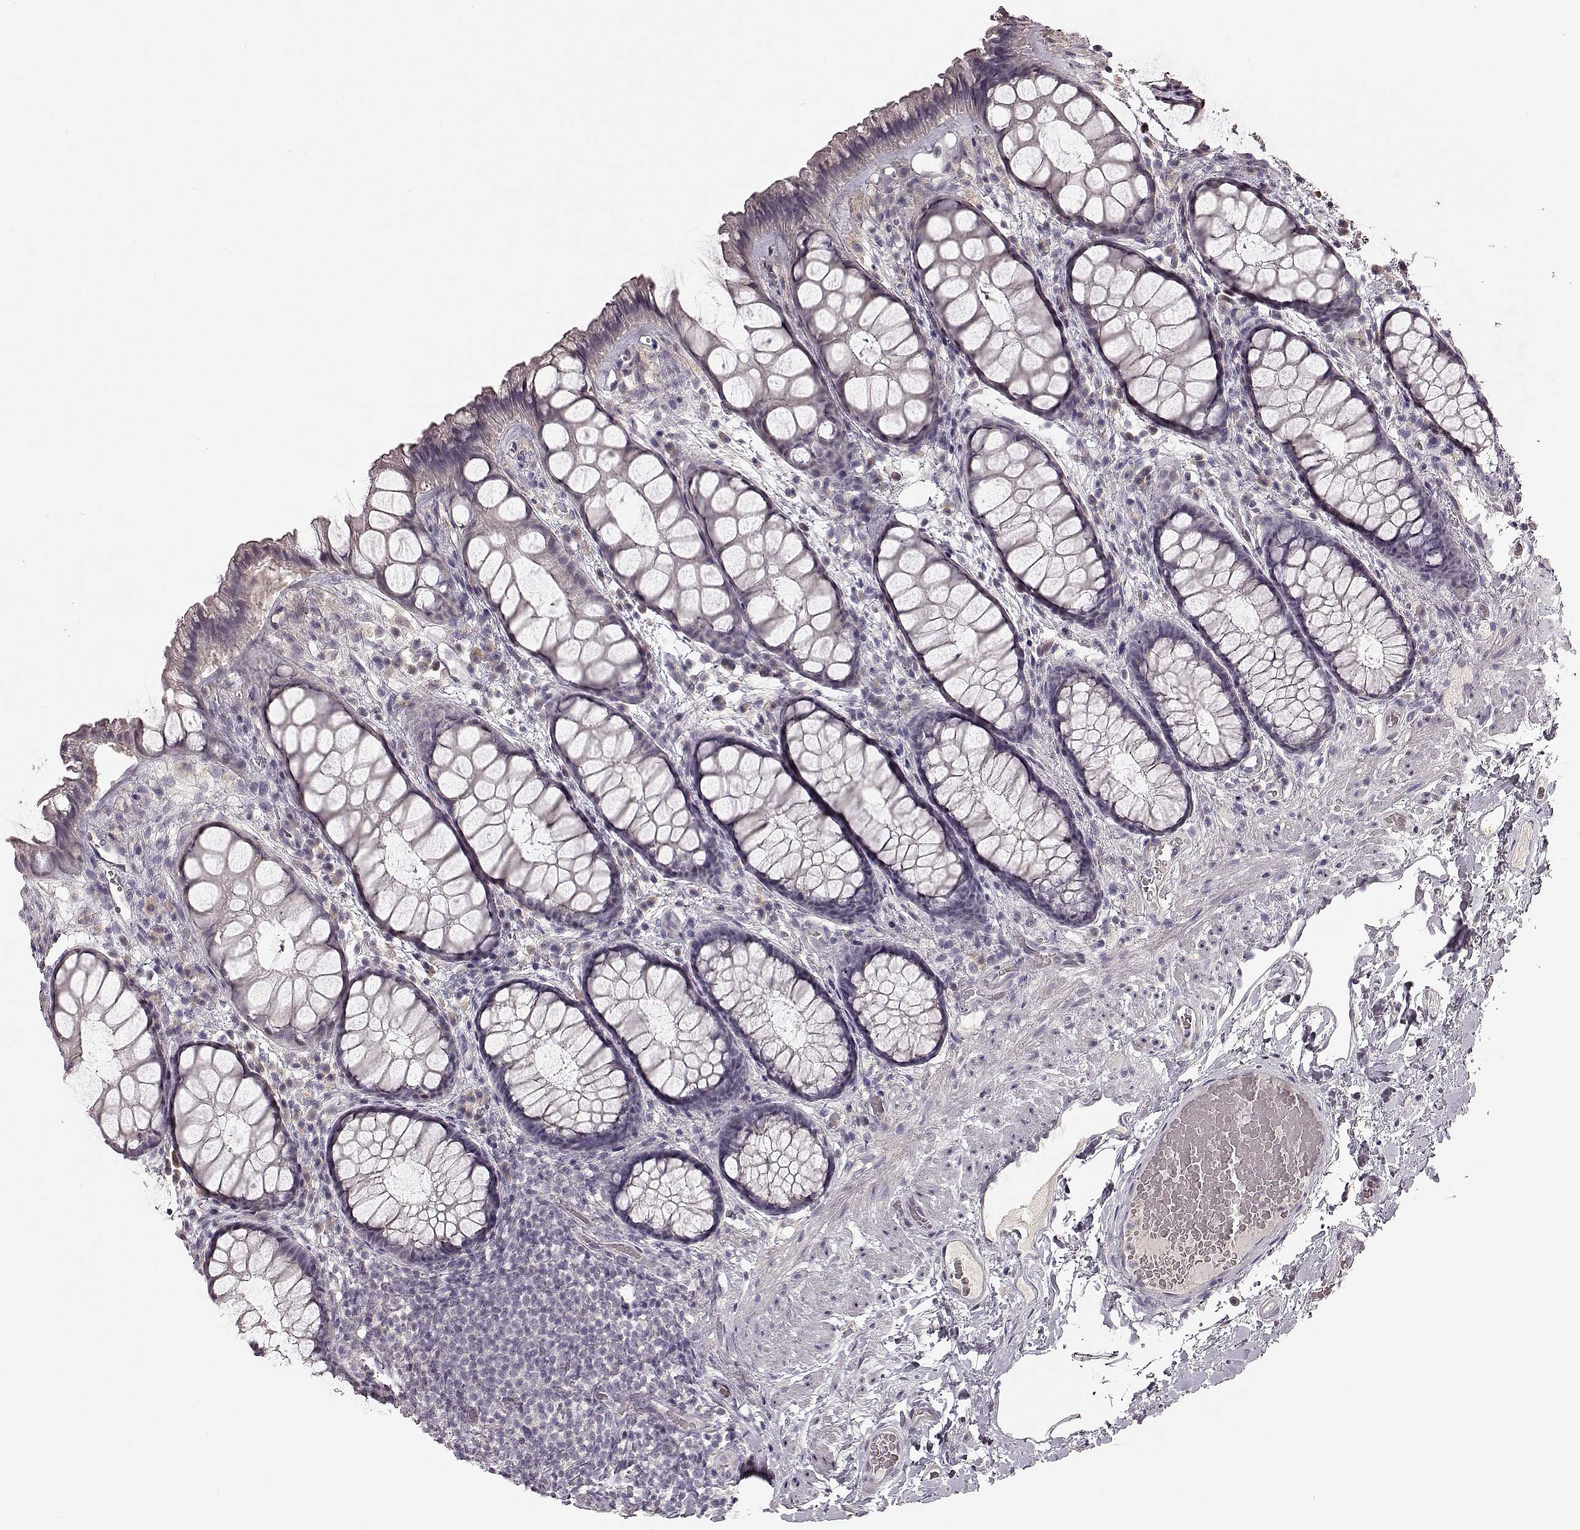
{"staining": {"intensity": "negative", "quantity": "none", "location": "none"}, "tissue": "rectum", "cell_type": "Glandular cells", "image_type": "normal", "snomed": [{"axis": "morphology", "description": "Normal tissue, NOS"}, {"axis": "topography", "description": "Rectum"}], "caption": "Glandular cells are negative for brown protein staining in normal rectum. (DAB immunohistochemistry (IHC) with hematoxylin counter stain).", "gene": "MIA", "patient": {"sex": "female", "age": 62}}